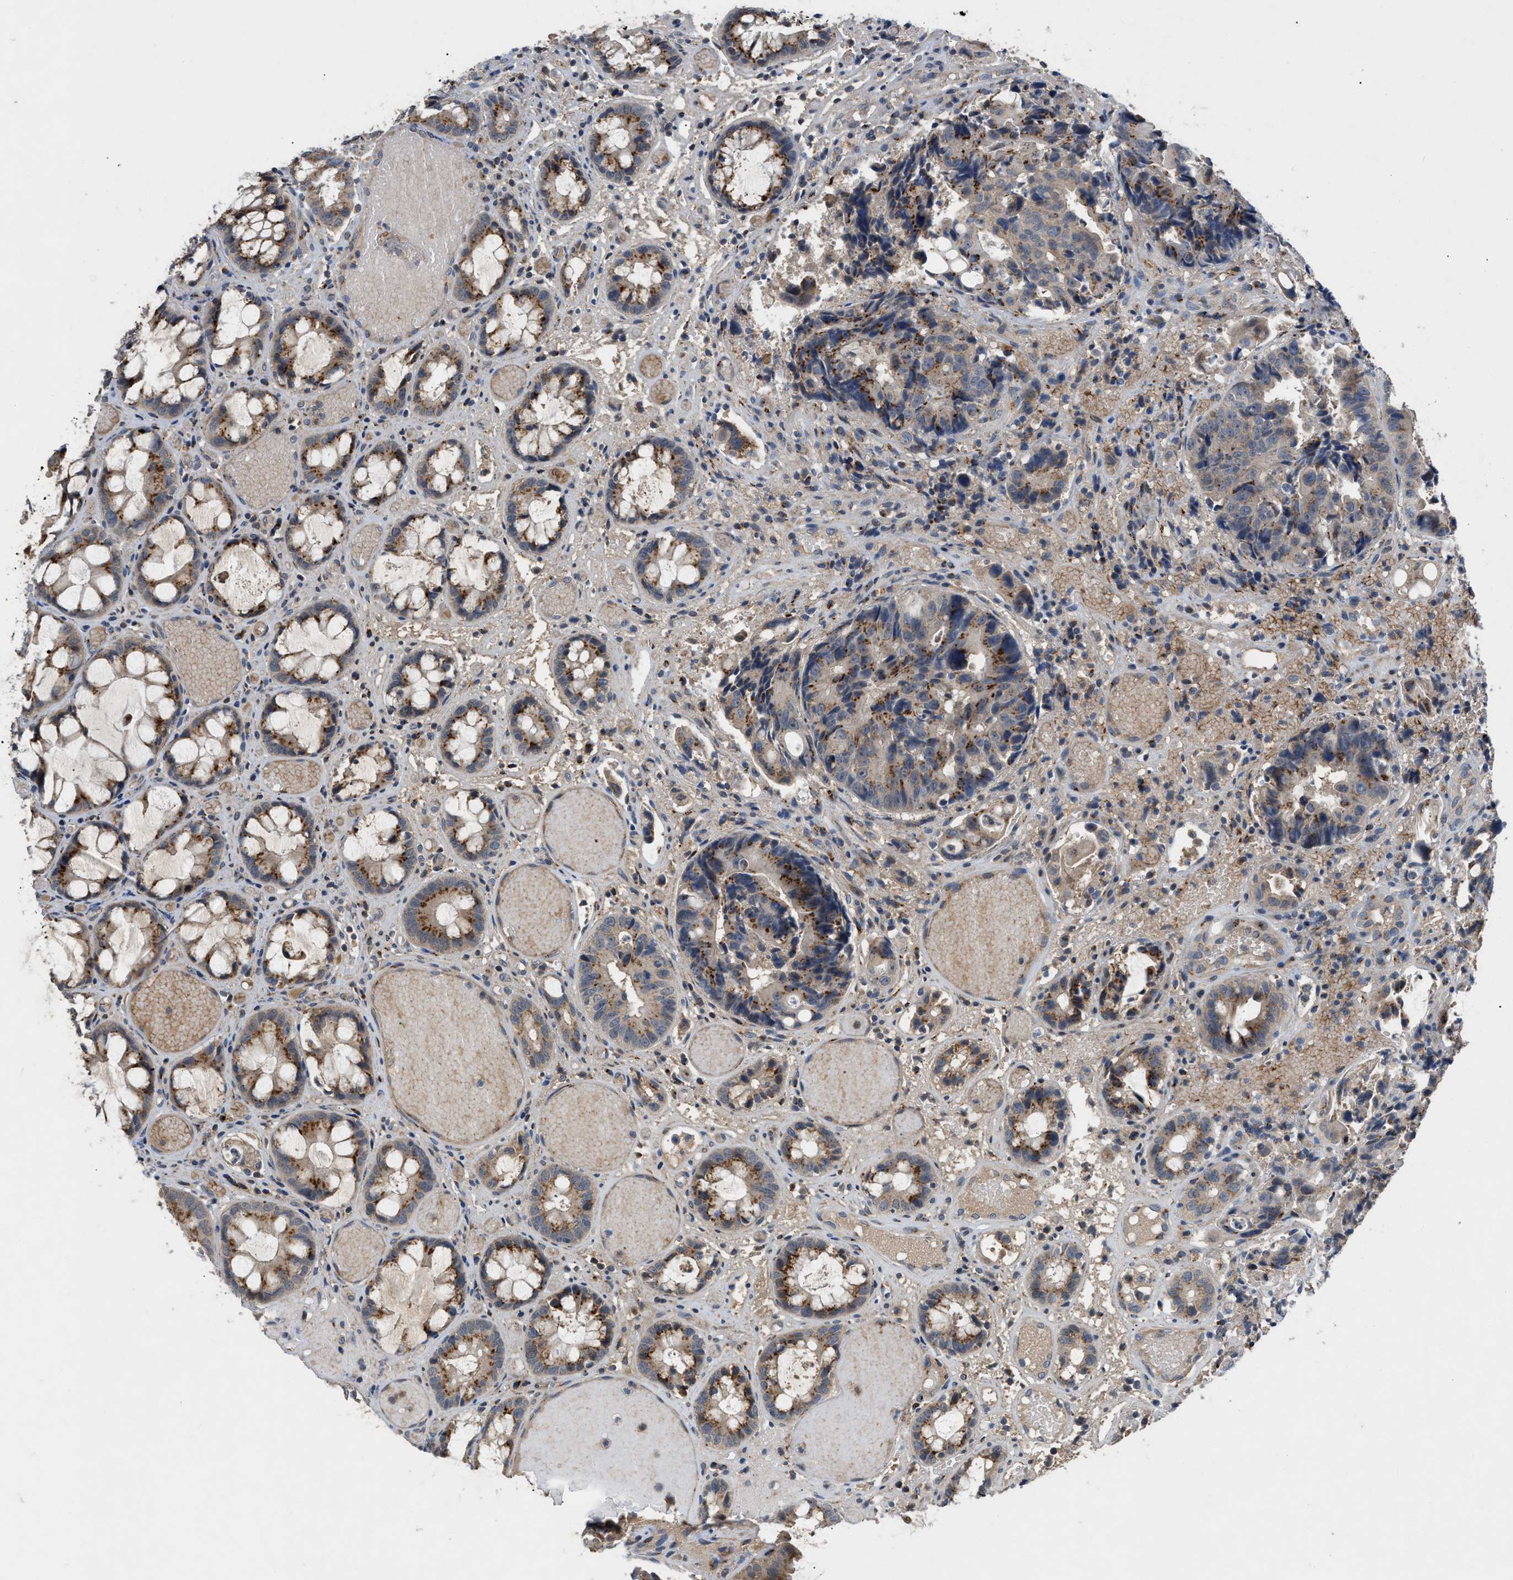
{"staining": {"intensity": "moderate", "quantity": "25%-75%", "location": "cytoplasmic/membranous"}, "tissue": "colorectal cancer", "cell_type": "Tumor cells", "image_type": "cancer", "snomed": [{"axis": "morphology", "description": "Adenocarcinoma, NOS"}, {"axis": "topography", "description": "Colon"}], "caption": "Adenocarcinoma (colorectal) stained for a protein (brown) shows moderate cytoplasmic/membranous positive positivity in about 25%-75% of tumor cells.", "gene": "SIK2", "patient": {"sex": "female", "age": 57}}